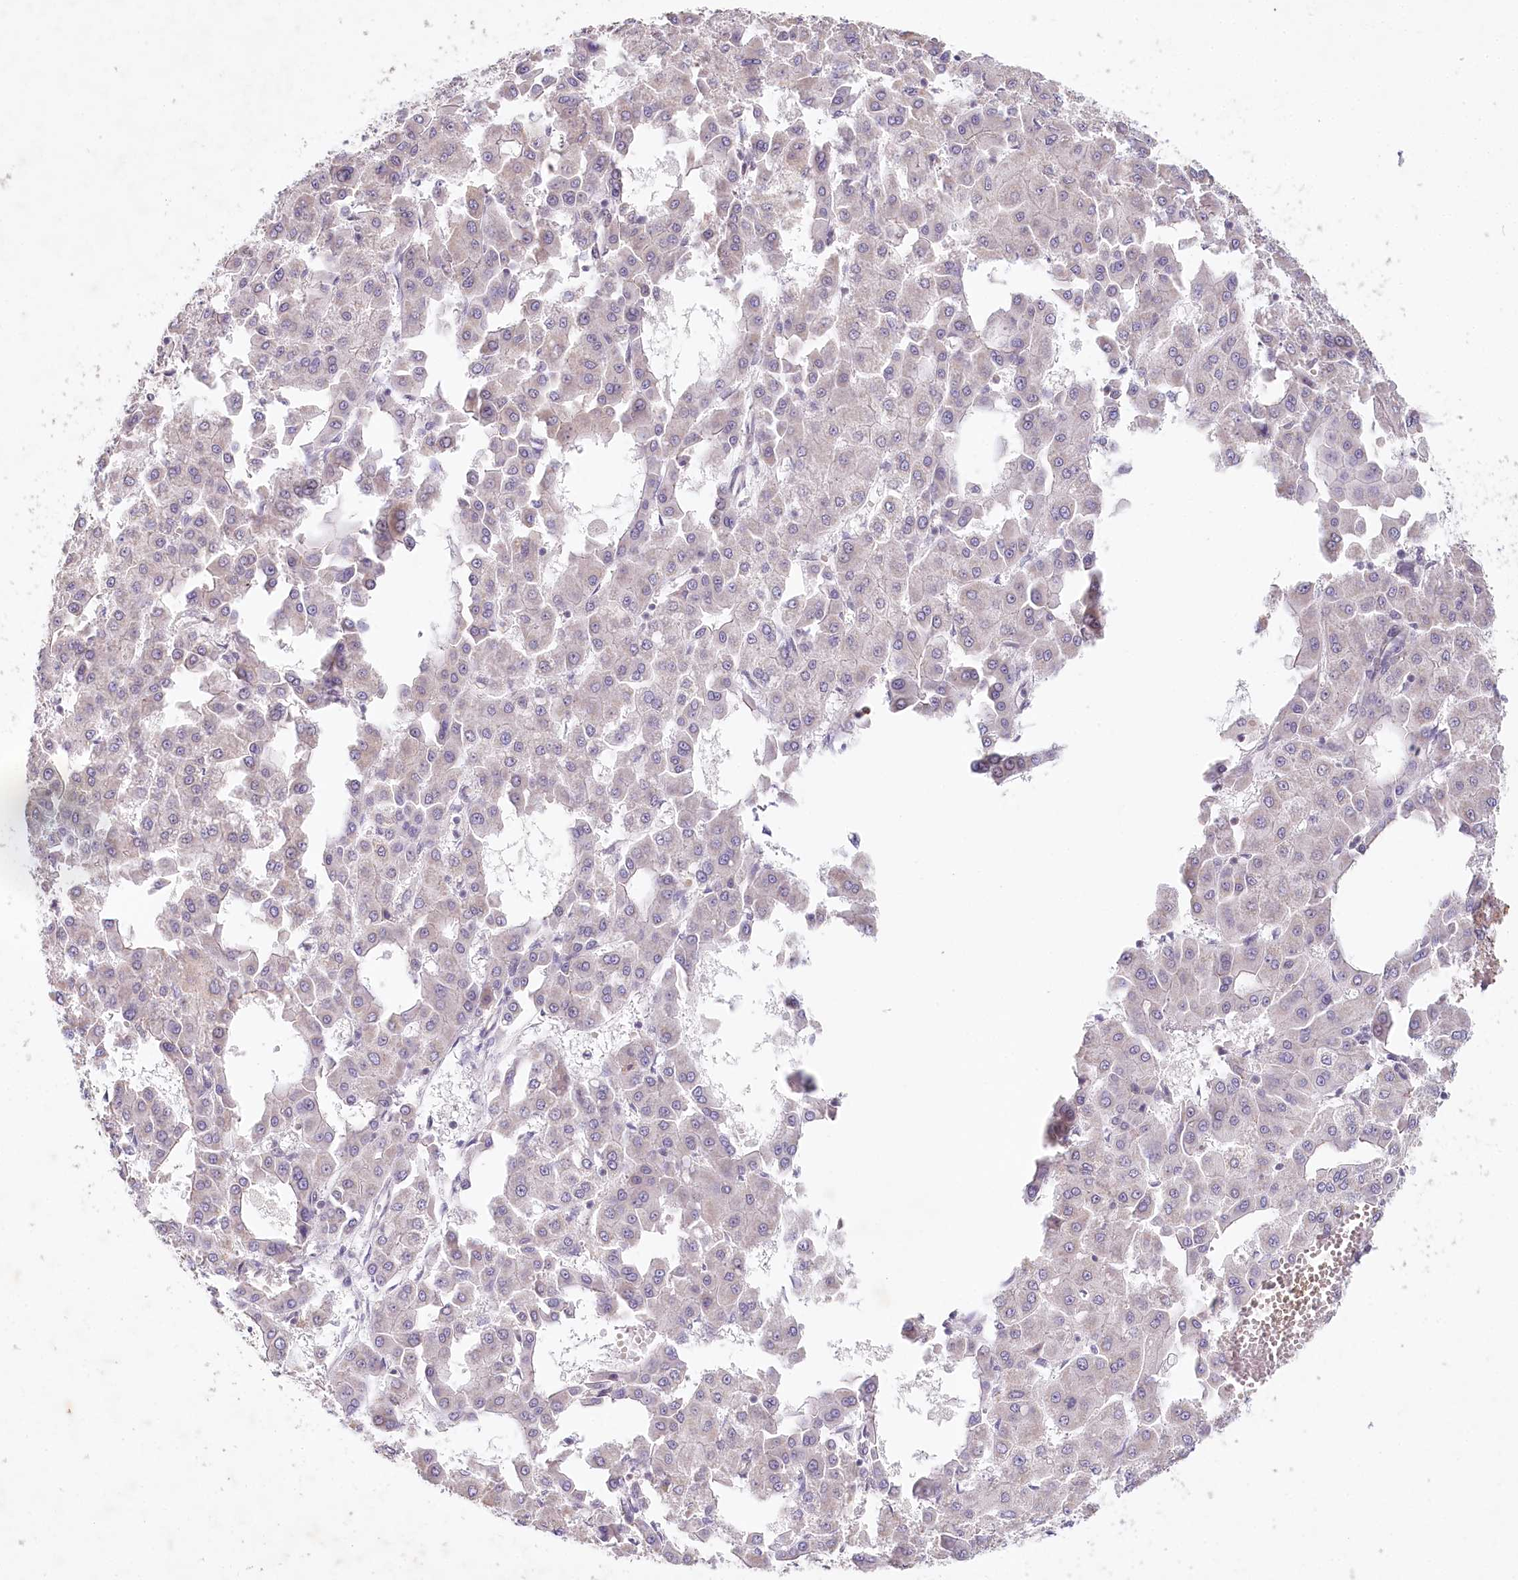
{"staining": {"intensity": "negative", "quantity": "none", "location": "none"}, "tissue": "liver cancer", "cell_type": "Tumor cells", "image_type": "cancer", "snomed": [{"axis": "morphology", "description": "Carcinoma, Hepatocellular, NOS"}, {"axis": "topography", "description": "Liver"}], "caption": "This is an immunohistochemistry (IHC) micrograph of hepatocellular carcinoma (liver). There is no staining in tumor cells.", "gene": "AMTN", "patient": {"sex": "male", "age": 47}}